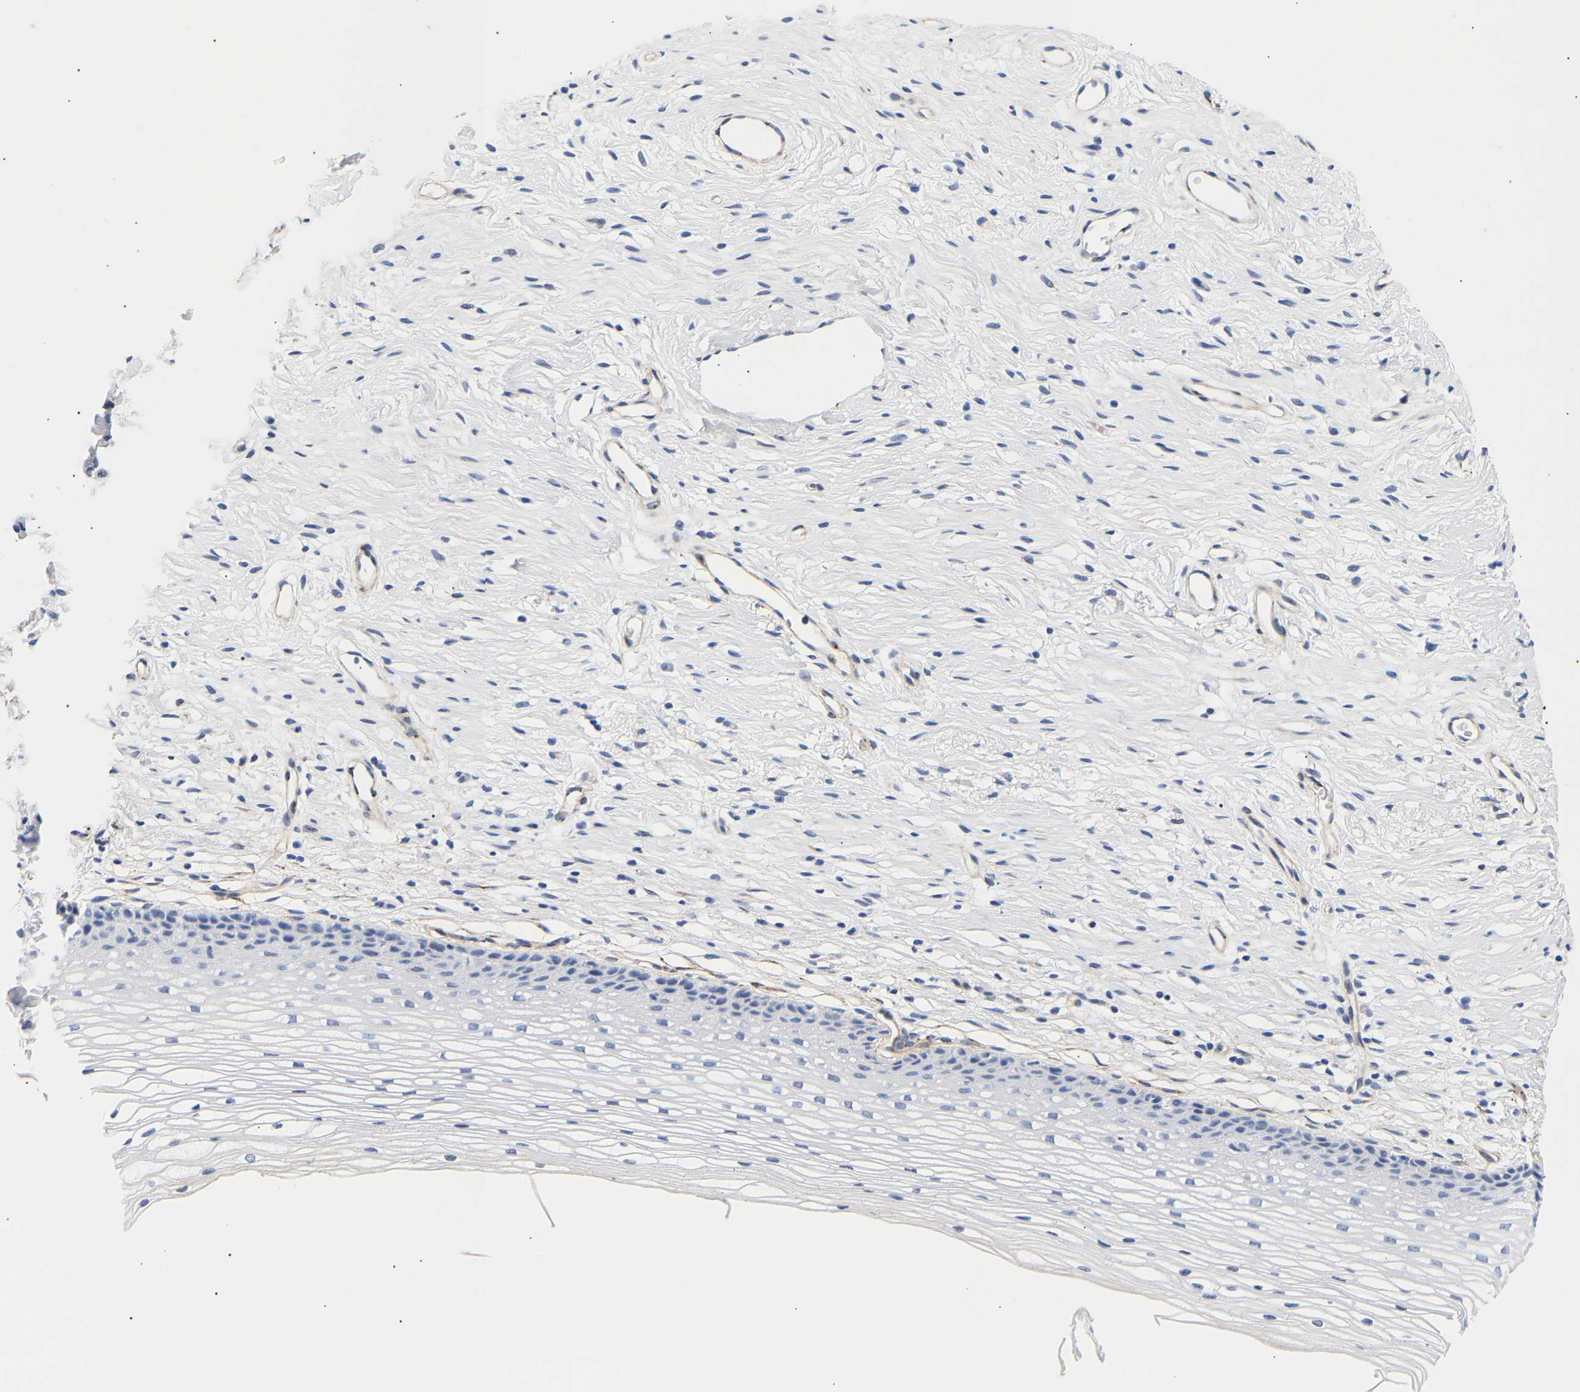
{"staining": {"intensity": "negative", "quantity": "none", "location": "none"}, "tissue": "cervix", "cell_type": "Glandular cells", "image_type": "normal", "snomed": [{"axis": "morphology", "description": "Normal tissue, NOS"}, {"axis": "topography", "description": "Cervix"}], "caption": "Photomicrograph shows no protein staining in glandular cells of unremarkable cervix. The staining was performed using DAB (3,3'-diaminobenzidine) to visualize the protein expression in brown, while the nuclei were stained in blue with hematoxylin (Magnification: 20x).", "gene": "IGFBP7", "patient": {"sex": "female", "age": 77}}